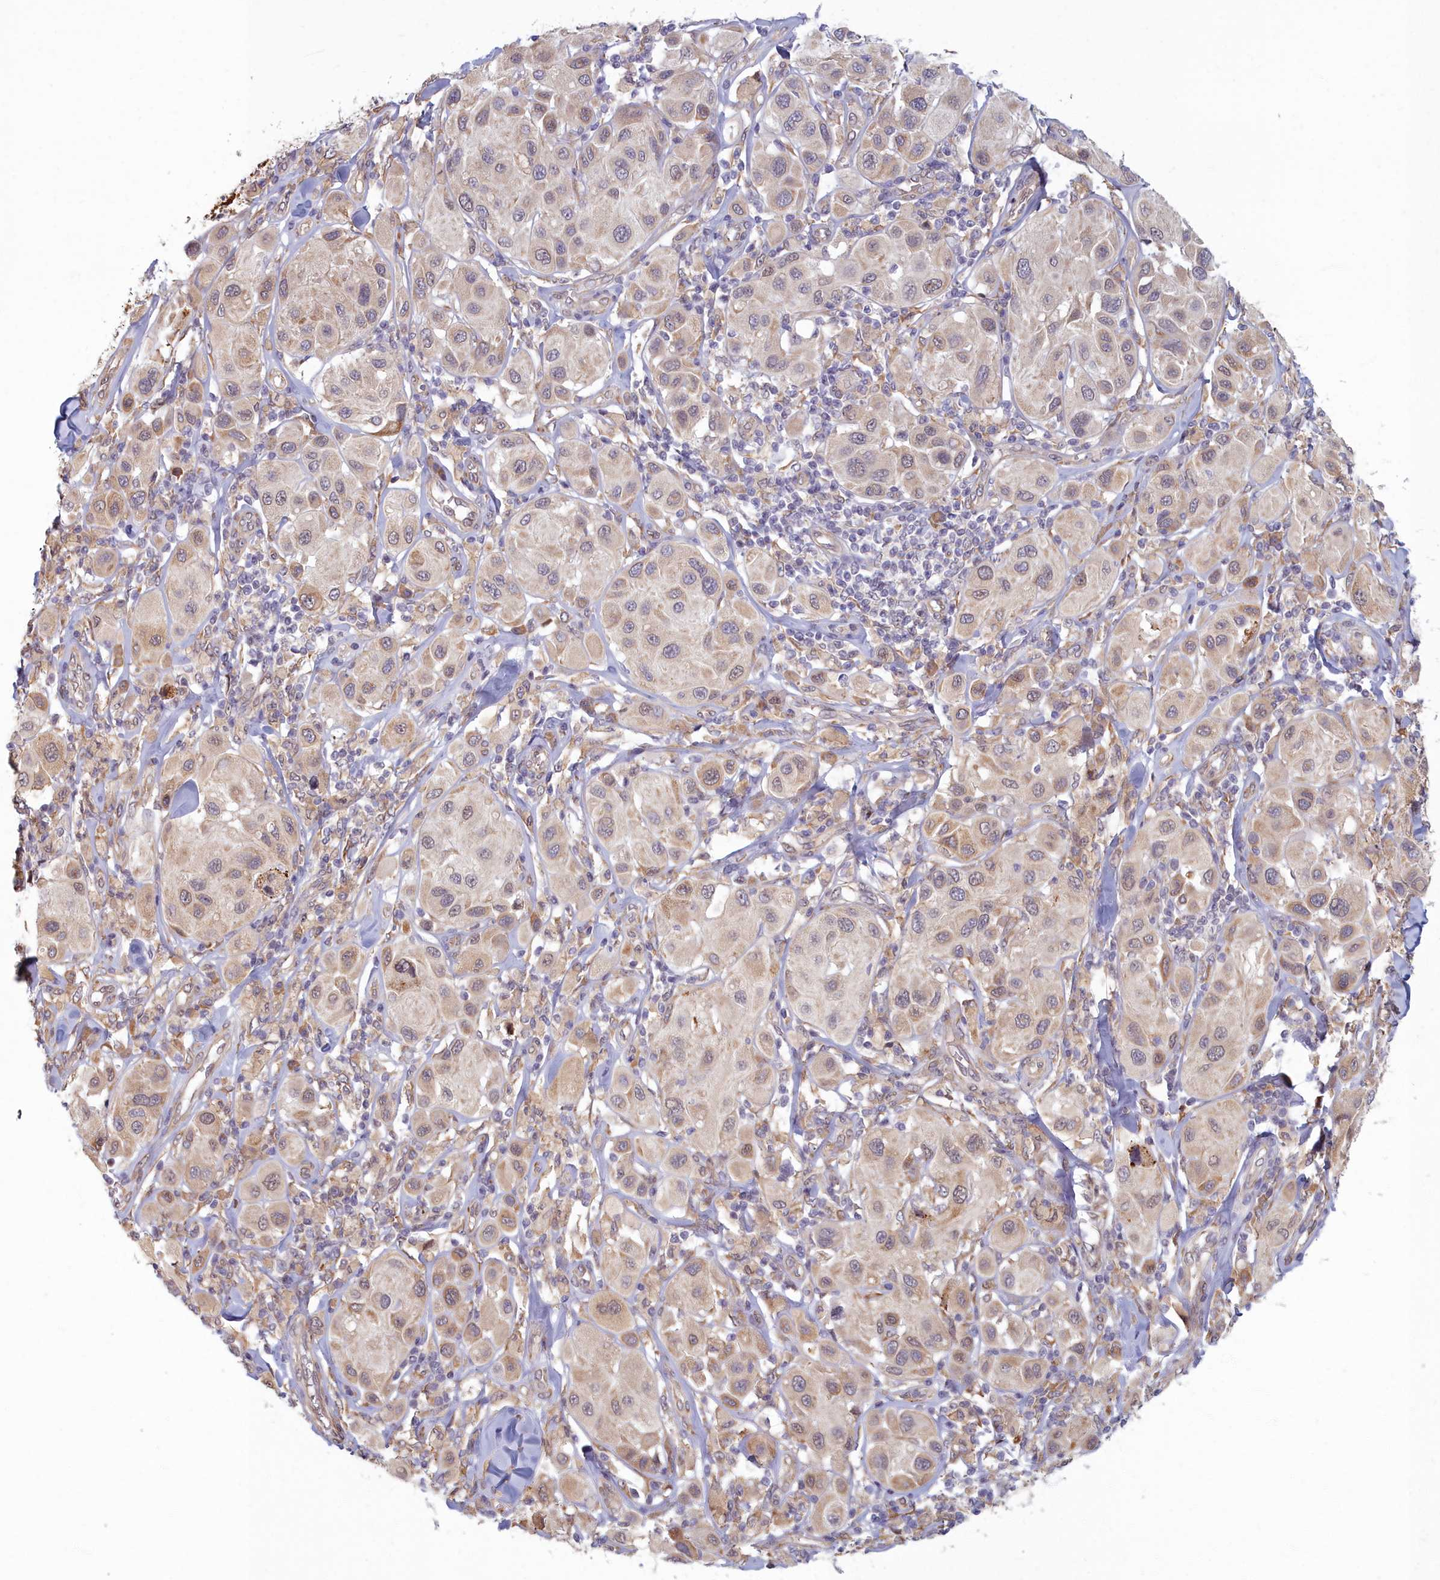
{"staining": {"intensity": "weak", "quantity": "25%-75%", "location": "cytoplasmic/membranous"}, "tissue": "melanoma", "cell_type": "Tumor cells", "image_type": "cancer", "snomed": [{"axis": "morphology", "description": "Malignant melanoma, Metastatic site"}, {"axis": "topography", "description": "Skin"}], "caption": "Tumor cells demonstrate low levels of weak cytoplasmic/membranous expression in approximately 25%-75% of cells in human malignant melanoma (metastatic site).", "gene": "MAK16", "patient": {"sex": "male", "age": 41}}